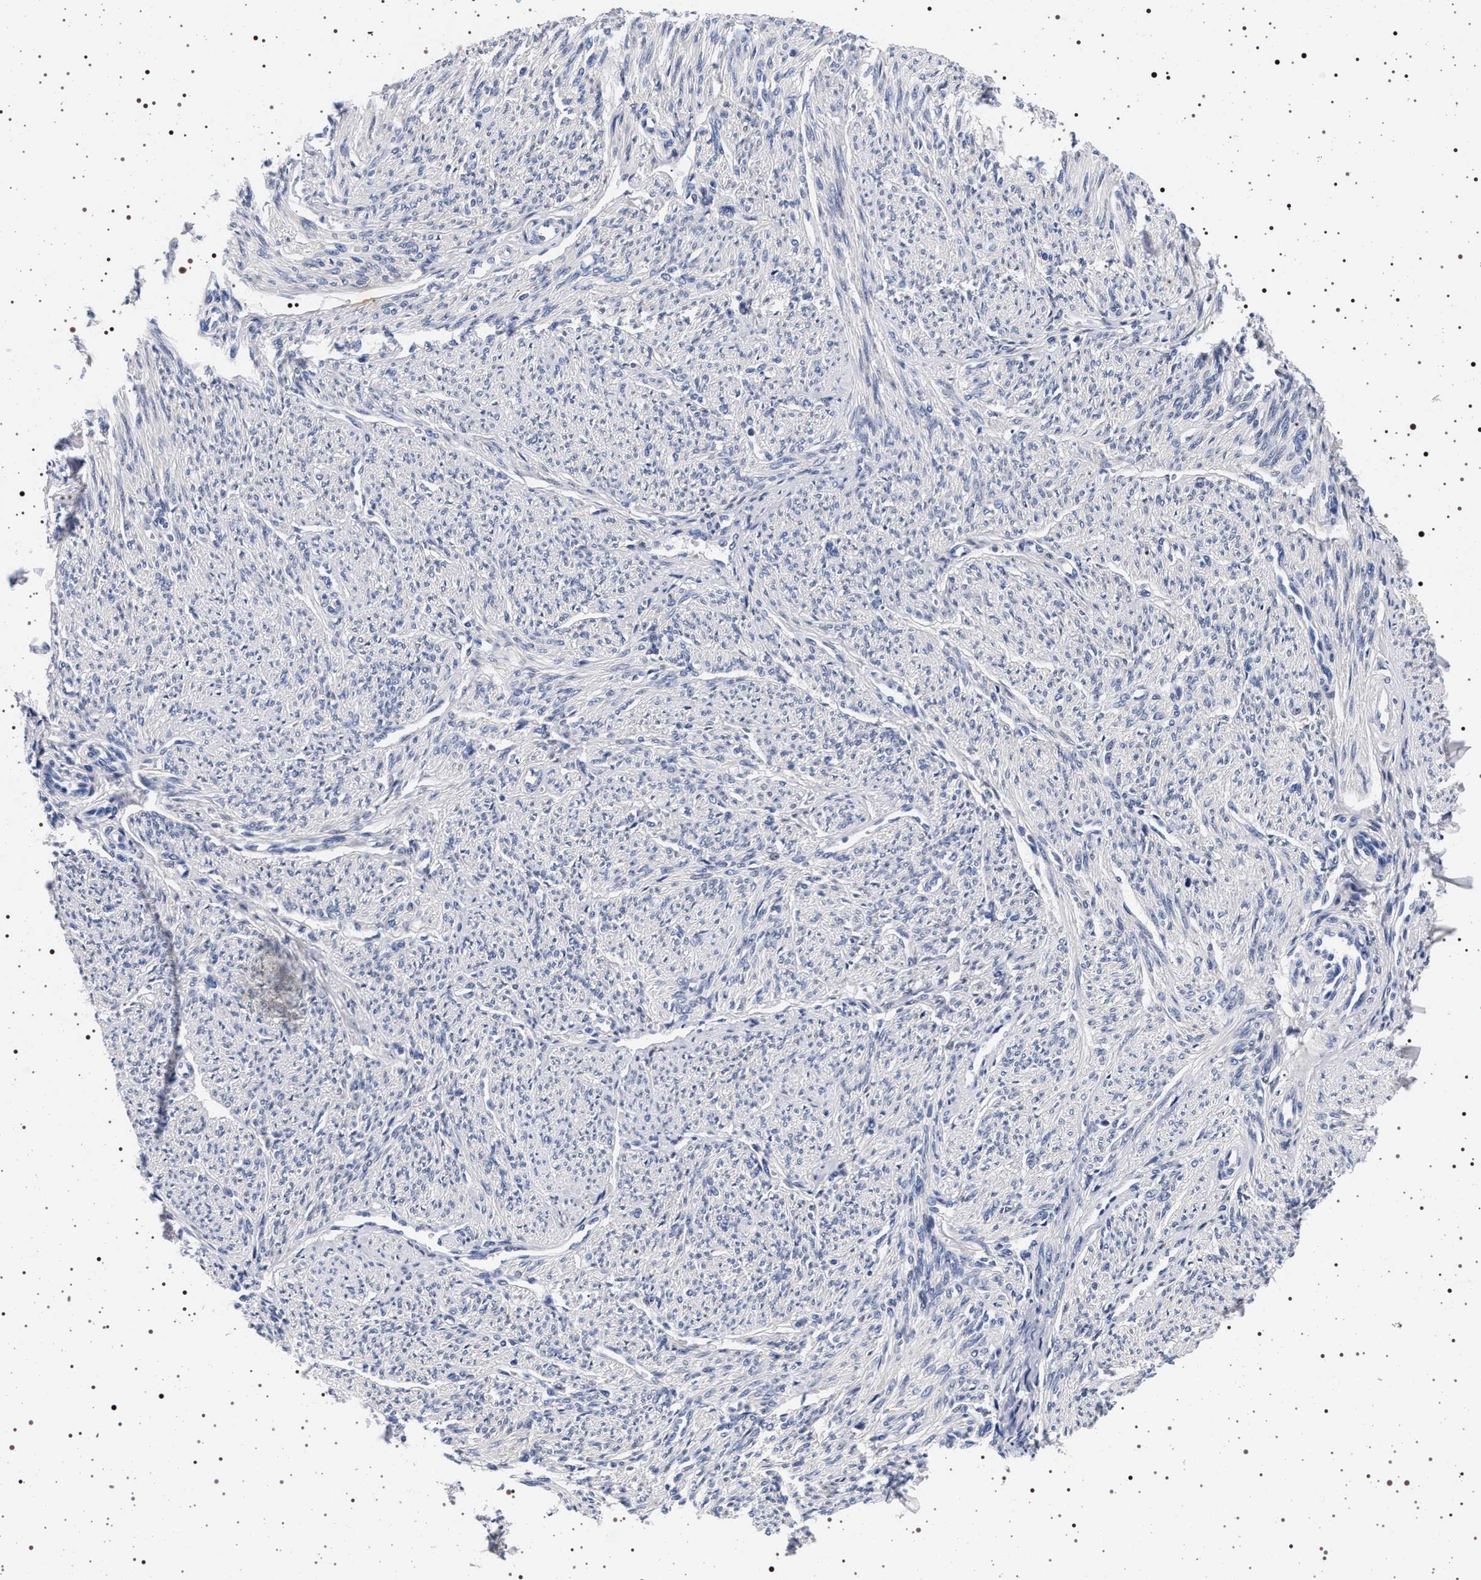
{"staining": {"intensity": "negative", "quantity": "none", "location": "none"}, "tissue": "smooth muscle", "cell_type": "Smooth muscle cells", "image_type": "normal", "snomed": [{"axis": "morphology", "description": "Normal tissue, NOS"}, {"axis": "topography", "description": "Smooth muscle"}], "caption": "The immunohistochemistry (IHC) photomicrograph has no significant expression in smooth muscle cells of smooth muscle.", "gene": "MAPK10", "patient": {"sex": "female", "age": 65}}